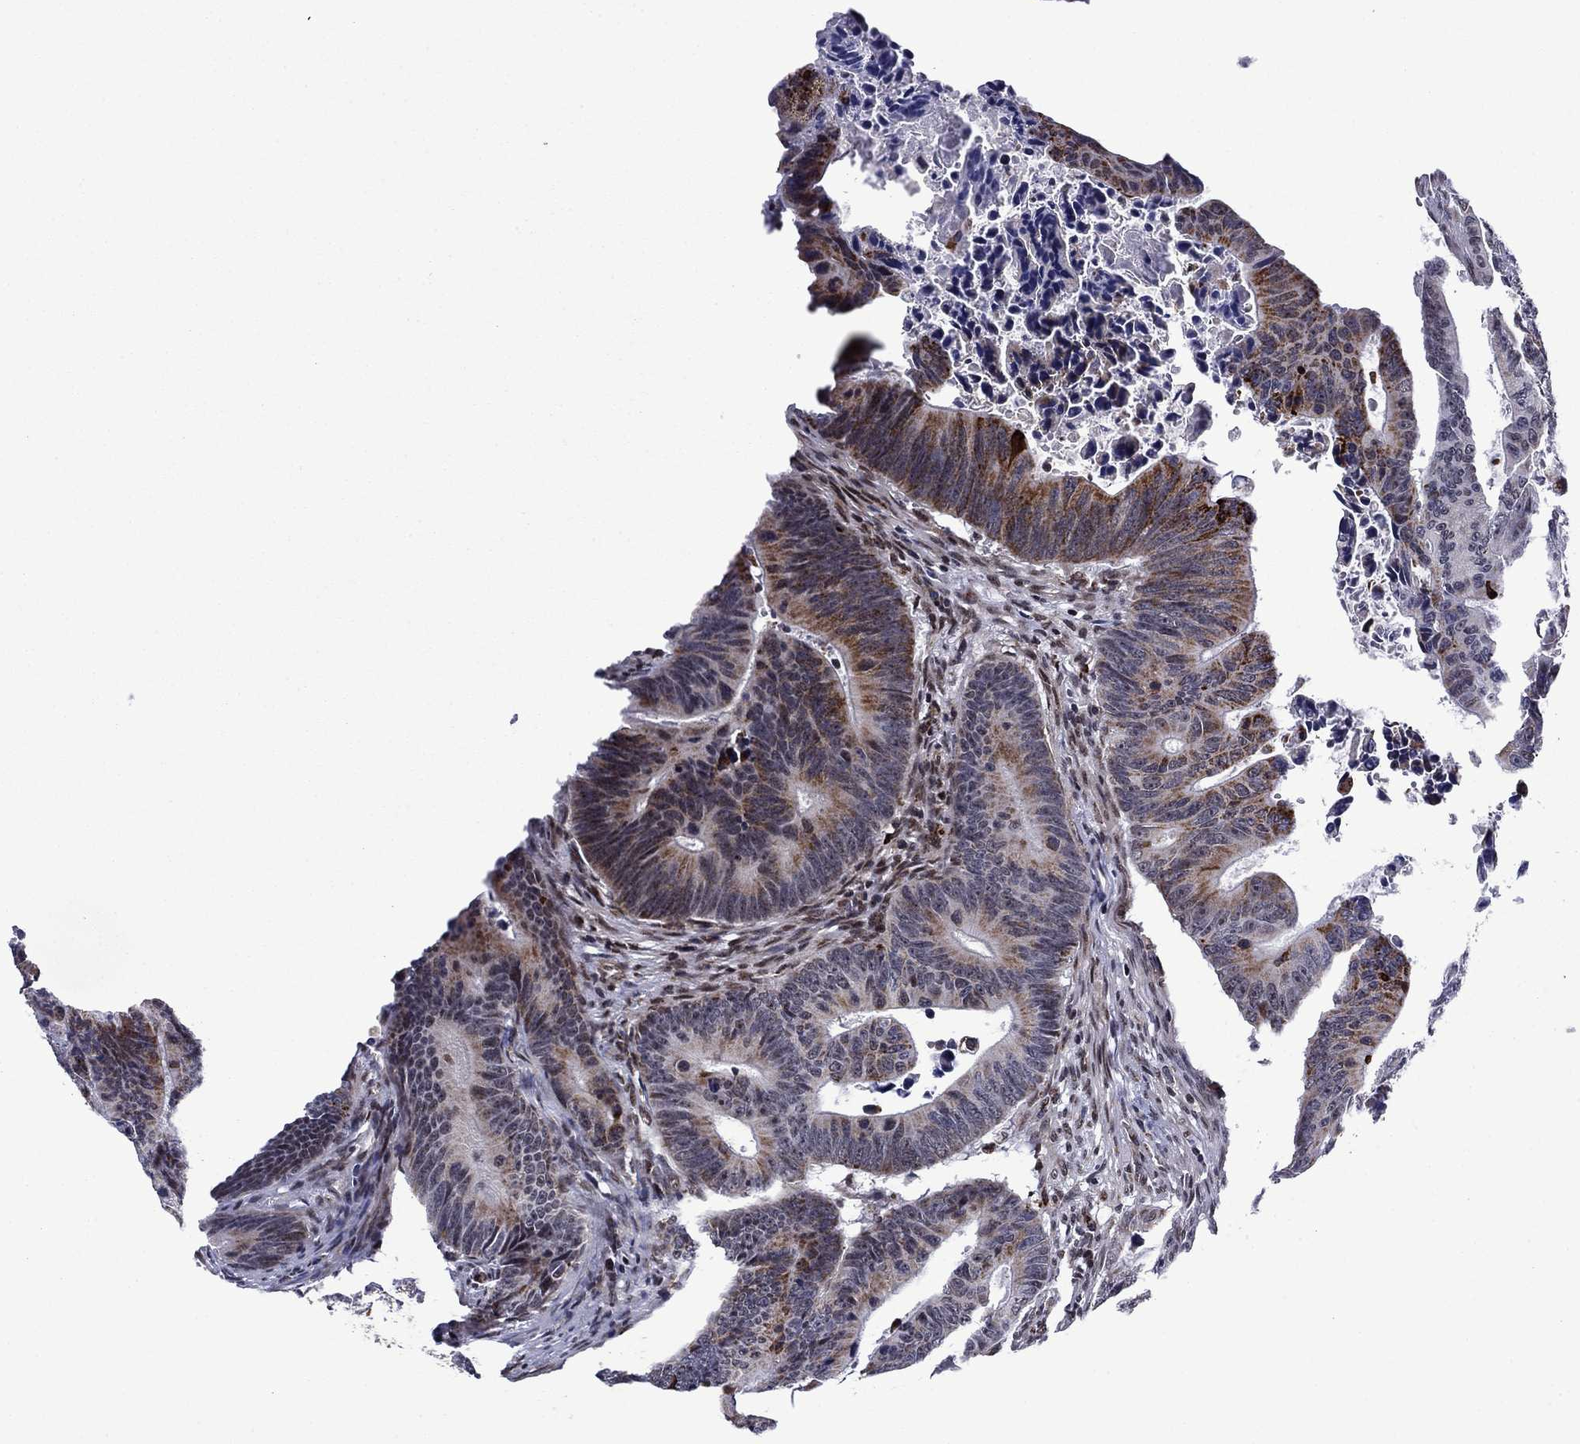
{"staining": {"intensity": "moderate", "quantity": "<25%", "location": "cytoplasmic/membranous"}, "tissue": "colorectal cancer", "cell_type": "Tumor cells", "image_type": "cancer", "snomed": [{"axis": "morphology", "description": "Adenocarcinoma, NOS"}, {"axis": "topography", "description": "Colon"}], "caption": "Colorectal adenocarcinoma was stained to show a protein in brown. There is low levels of moderate cytoplasmic/membranous expression in about <25% of tumor cells.", "gene": "SURF2", "patient": {"sex": "female", "age": 87}}